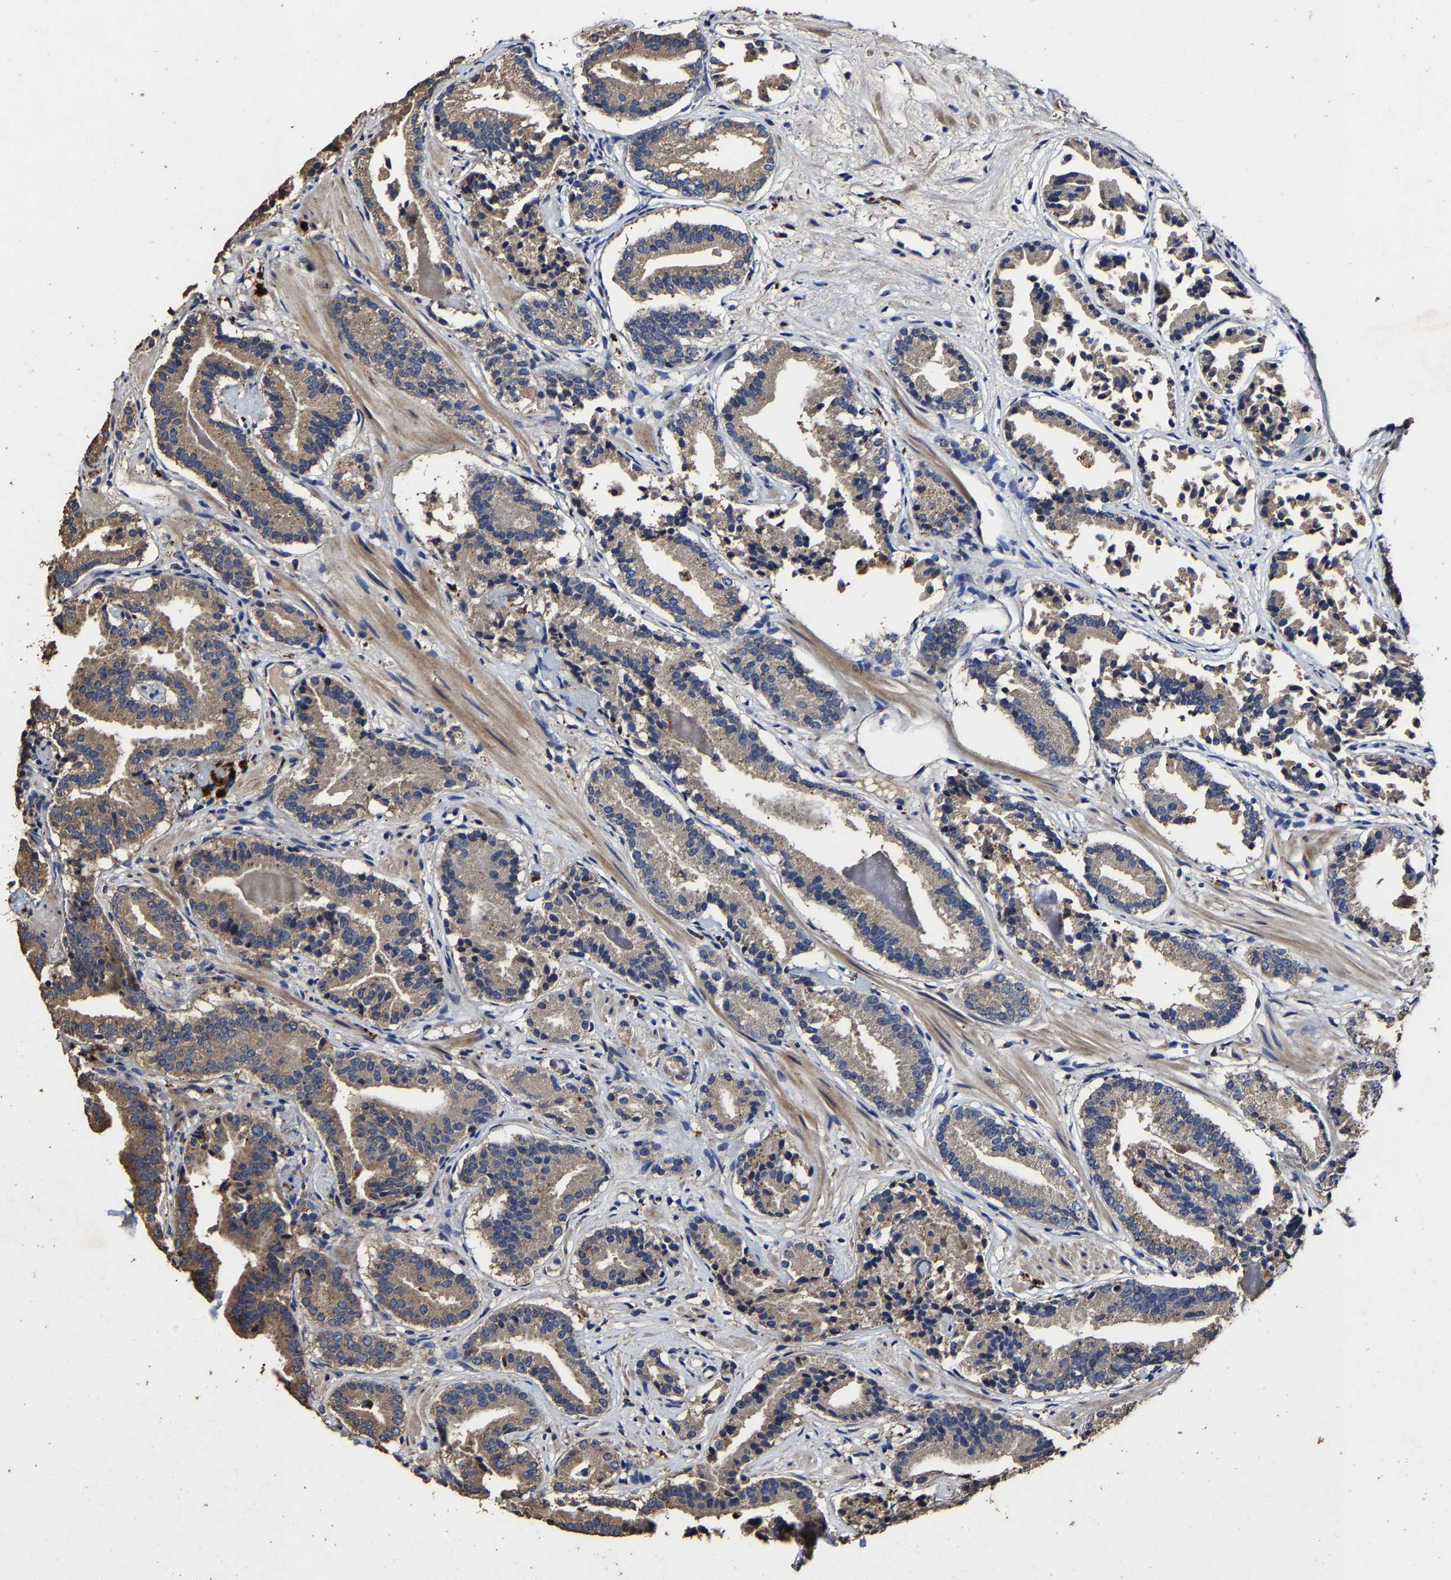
{"staining": {"intensity": "moderate", "quantity": ">75%", "location": "cytoplasmic/membranous"}, "tissue": "prostate cancer", "cell_type": "Tumor cells", "image_type": "cancer", "snomed": [{"axis": "morphology", "description": "Adenocarcinoma, Low grade"}, {"axis": "topography", "description": "Prostate"}], "caption": "Tumor cells demonstrate medium levels of moderate cytoplasmic/membranous expression in about >75% of cells in prostate cancer.", "gene": "PPM1K", "patient": {"sex": "male", "age": 51}}